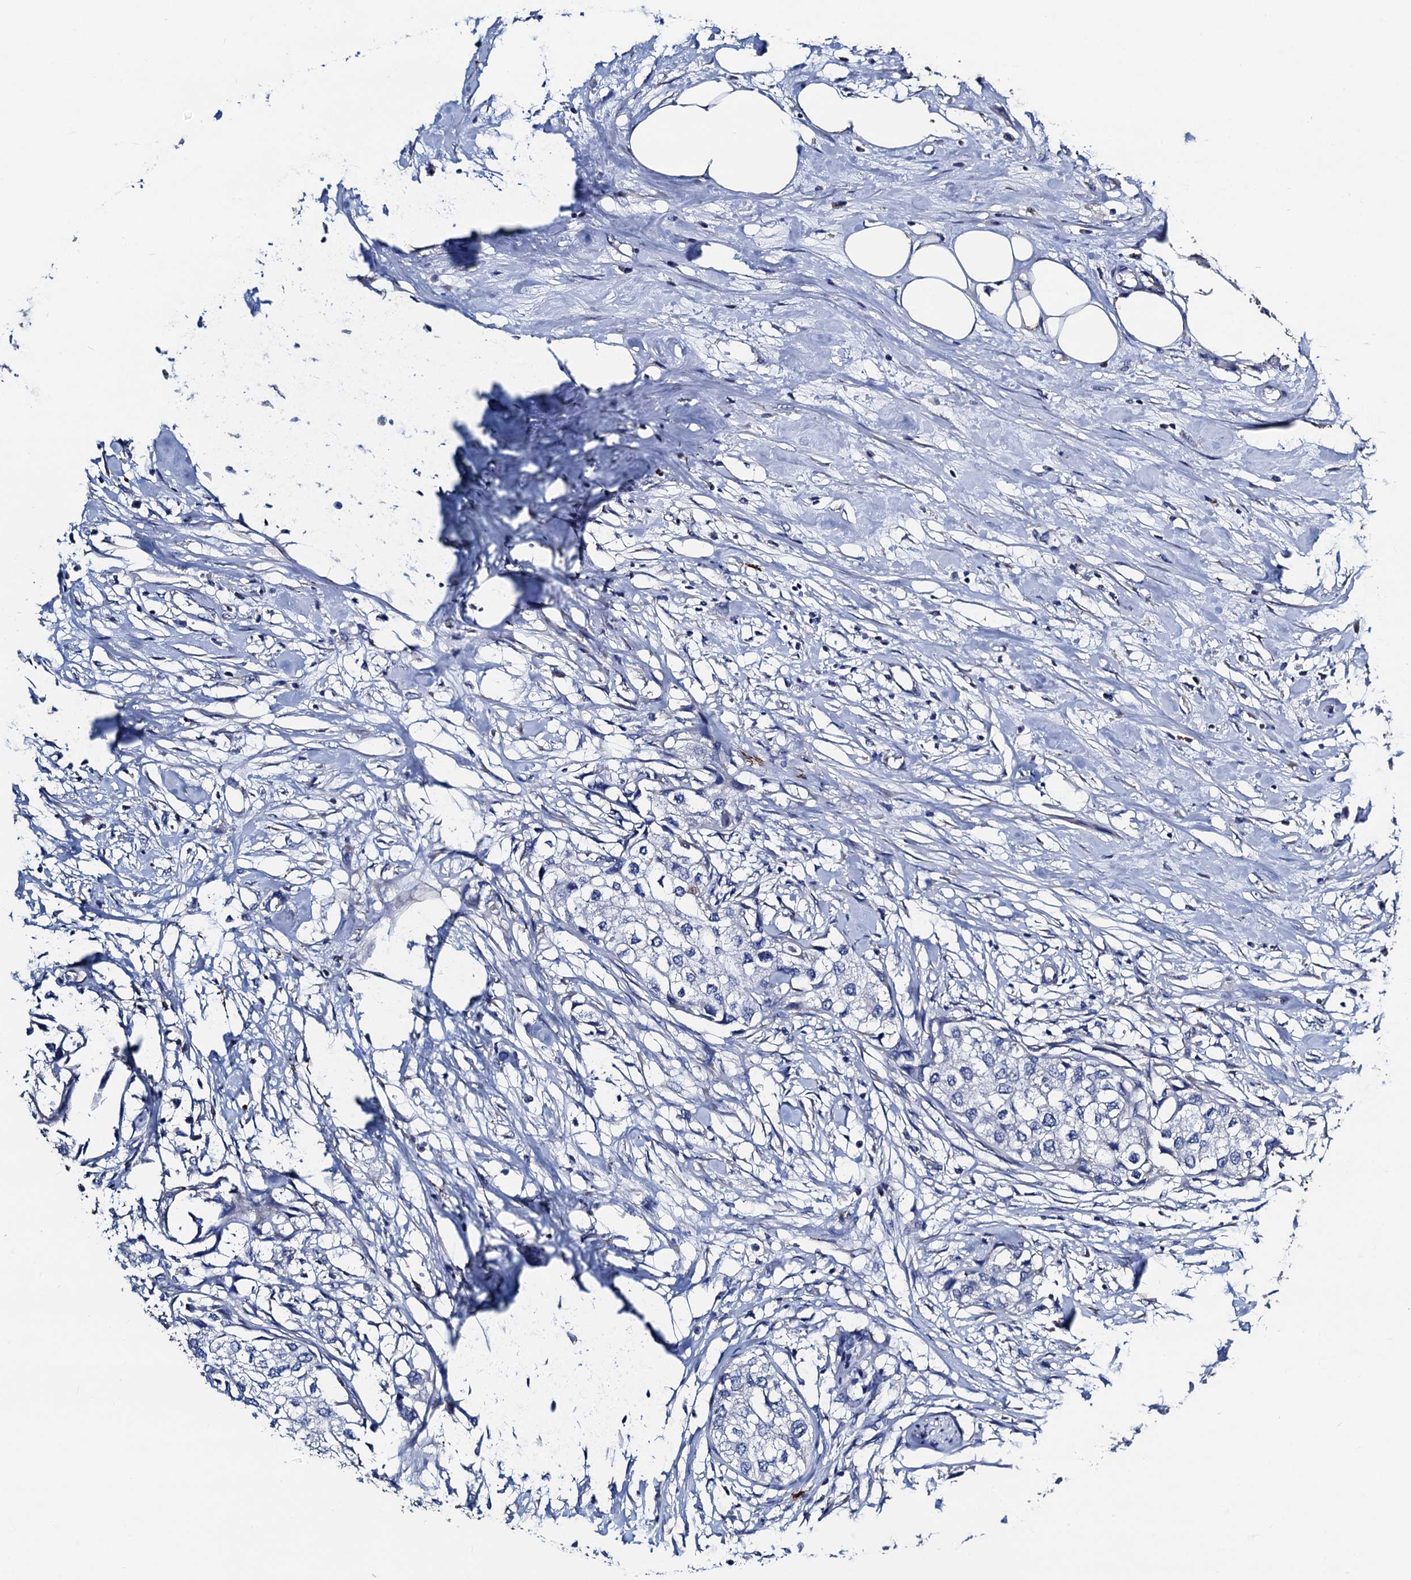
{"staining": {"intensity": "negative", "quantity": "none", "location": "none"}, "tissue": "urothelial cancer", "cell_type": "Tumor cells", "image_type": "cancer", "snomed": [{"axis": "morphology", "description": "Urothelial carcinoma, High grade"}, {"axis": "topography", "description": "Urinary bladder"}], "caption": "Tumor cells show no significant protein expression in urothelial carcinoma (high-grade).", "gene": "FREM3", "patient": {"sex": "male", "age": 64}}